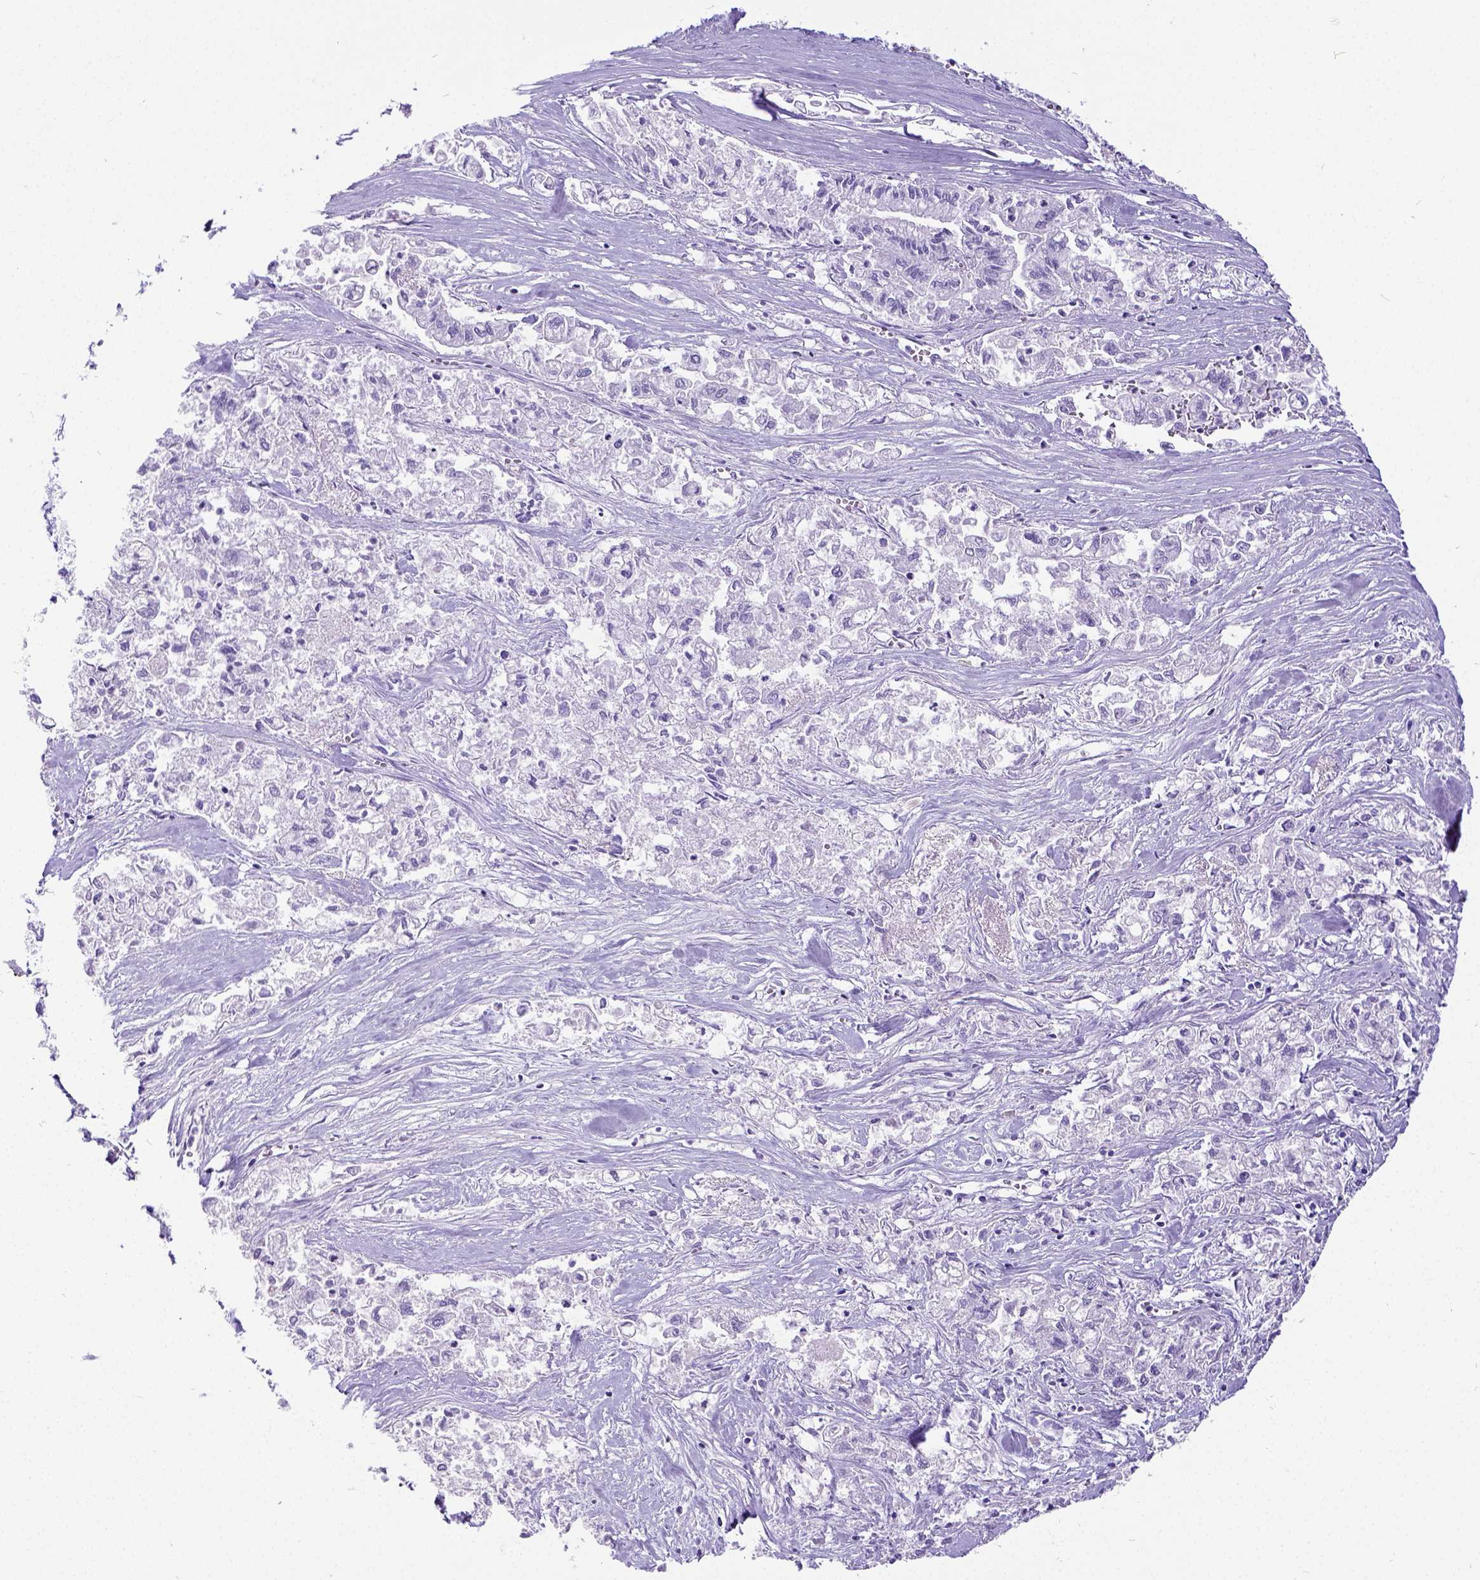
{"staining": {"intensity": "negative", "quantity": "none", "location": "none"}, "tissue": "pancreatic cancer", "cell_type": "Tumor cells", "image_type": "cancer", "snomed": [{"axis": "morphology", "description": "Adenocarcinoma, NOS"}, {"axis": "topography", "description": "Pancreas"}], "caption": "The immunohistochemistry (IHC) photomicrograph has no significant expression in tumor cells of pancreatic cancer tissue.", "gene": "SATB2", "patient": {"sex": "male", "age": 72}}